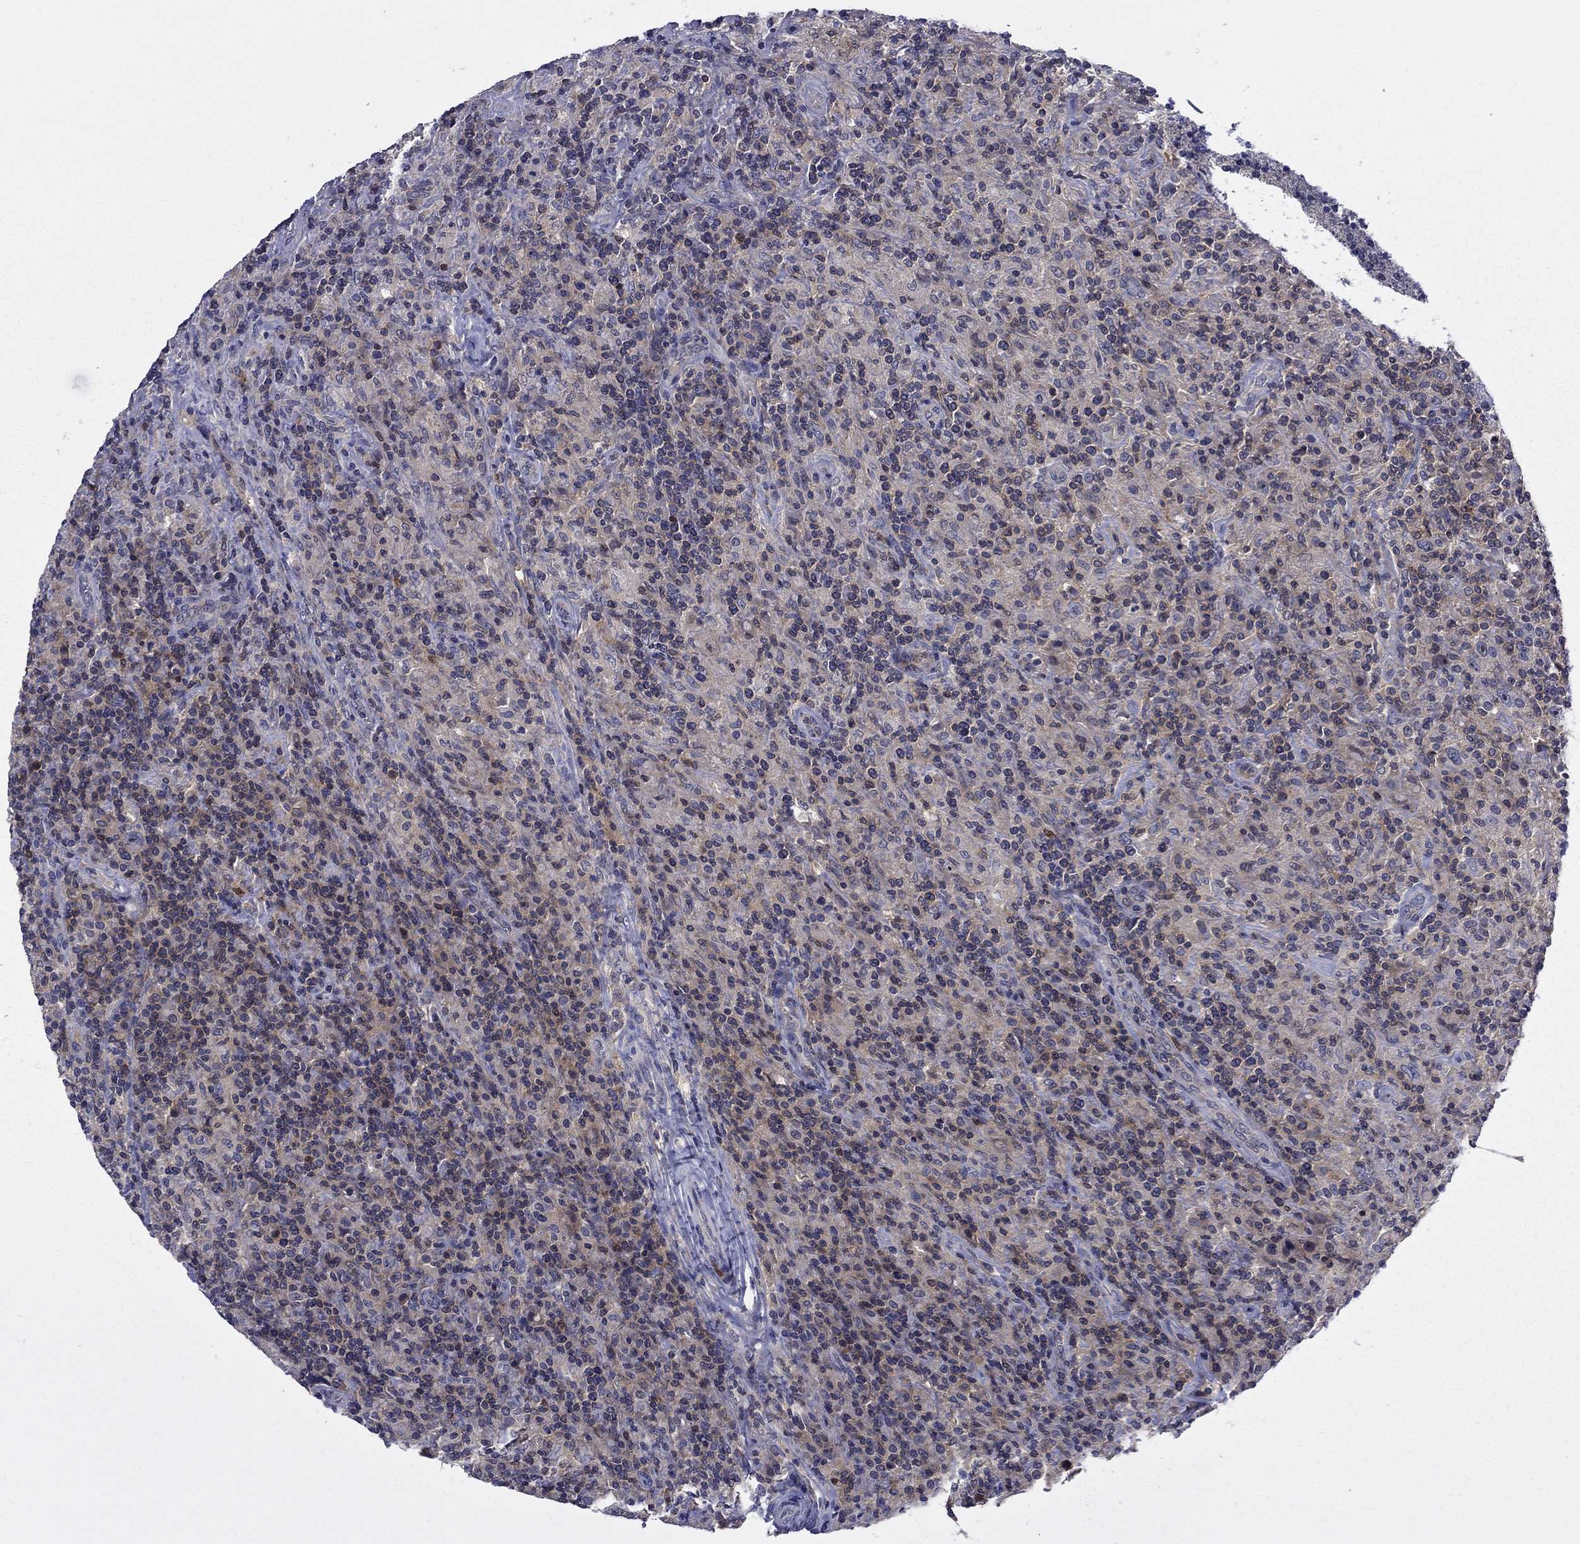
{"staining": {"intensity": "negative", "quantity": "none", "location": "none"}, "tissue": "lymphoma", "cell_type": "Tumor cells", "image_type": "cancer", "snomed": [{"axis": "morphology", "description": "Hodgkin's disease, NOS"}, {"axis": "topography", "description": "Lymph node"}], "caption": "An IHC micrograph of lymphoma is shown. There is no staining in tumor cells of lymphoma. (Immunohistochemistry (ihc), brightfield microscopy, high magnification).", "gene": "POU2F2", "patient": {"sex": "male", "age": 70}}